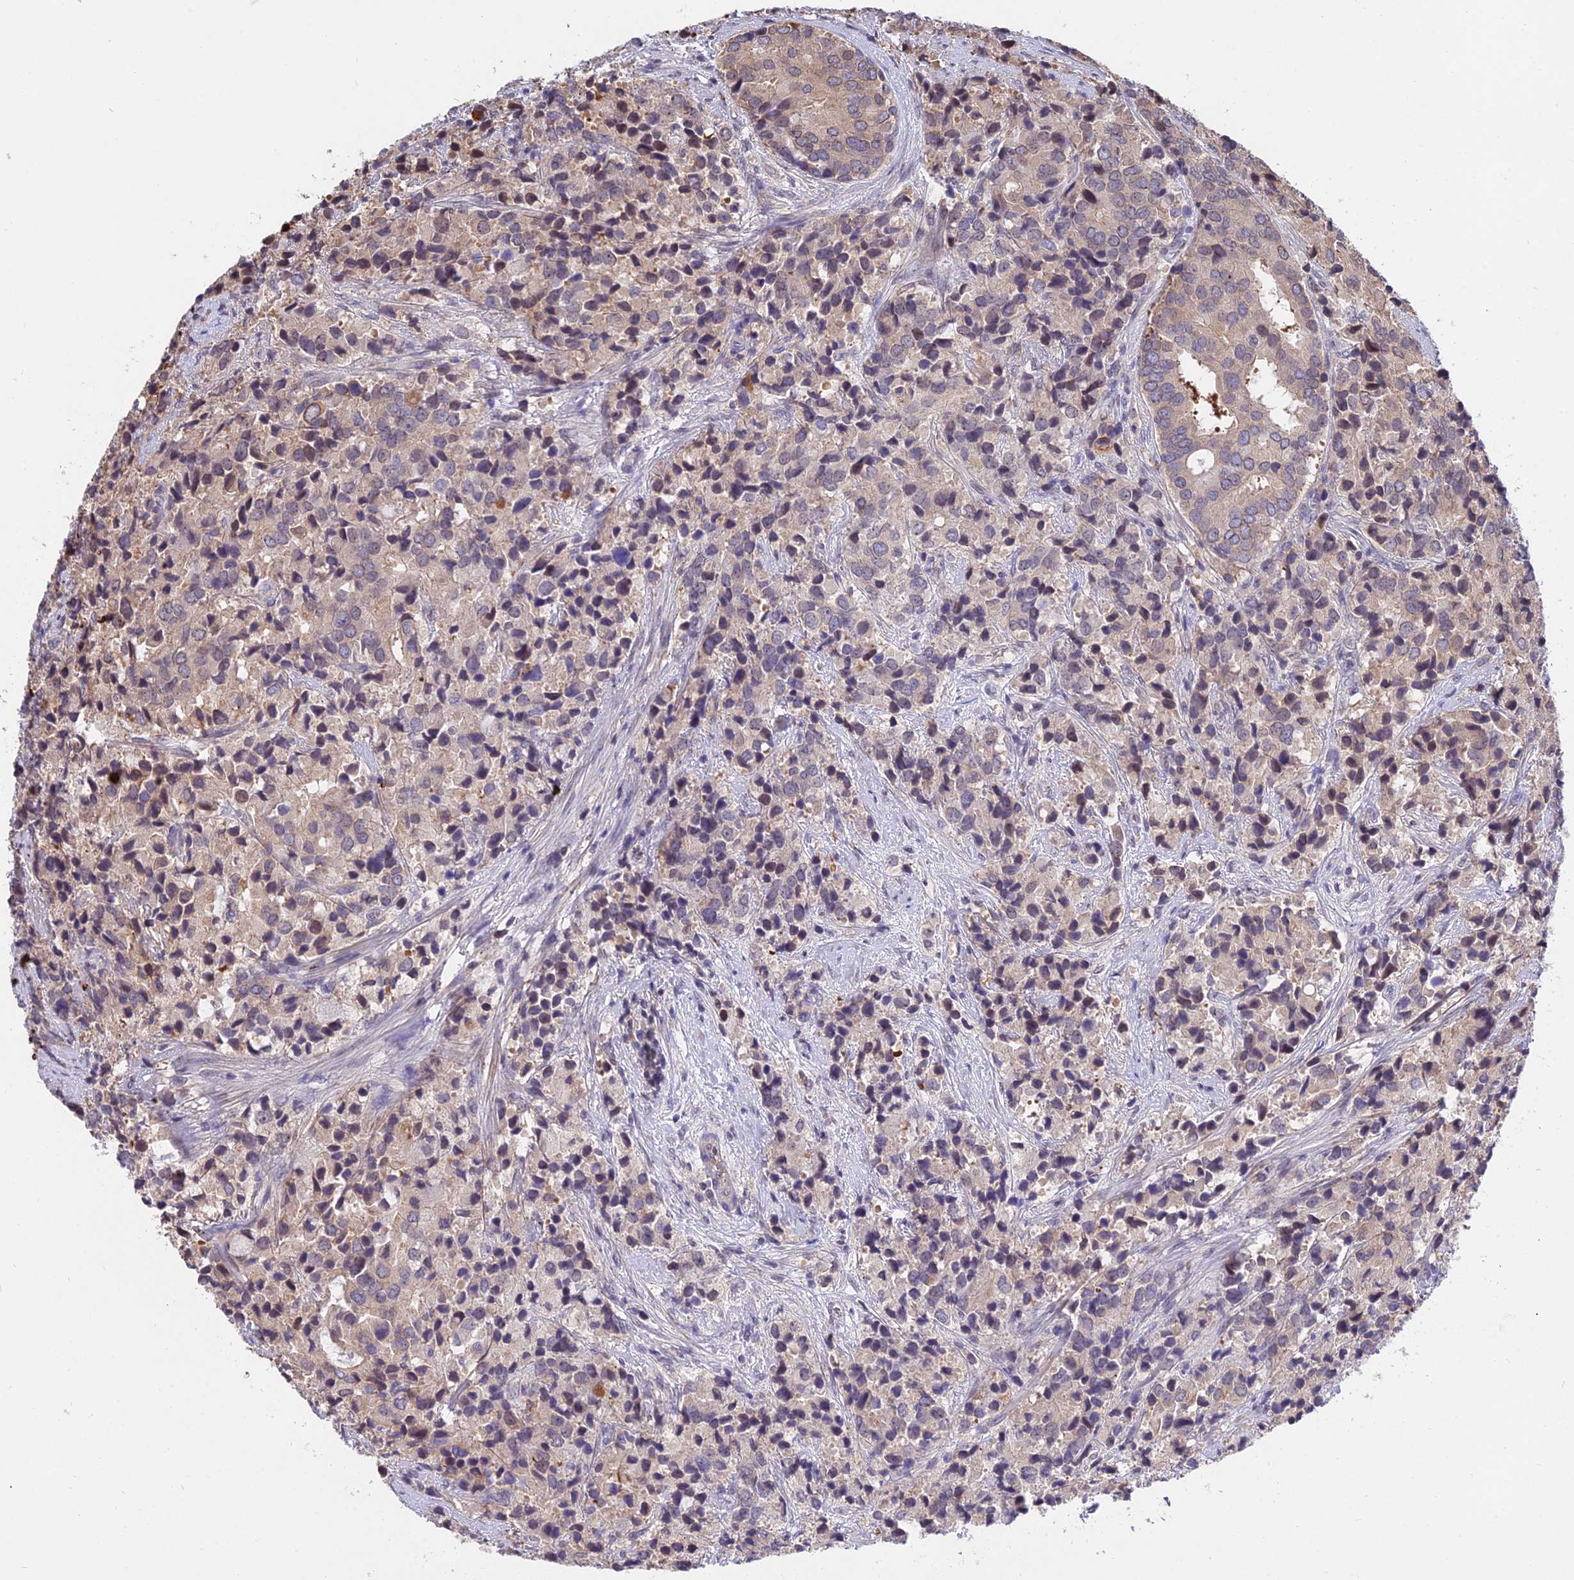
{"staining": {"intensity": "weak", "quantity": "<25%", "location": "cytoplasmic/membranous"}, "tissue": "prostate cancer", "cell_type": "Tumor cells", "image_type": "cancer", "snomed": [{"axis": "morphology", "description": "Adenocarcinoma, High grade"}, {"axis": "topography", "description": "Prostate"}], "caption": "Immunohistochemical staining of human prostate high-grade adenocarcinoma demonstrates no significant staining in tumor cells.", "gene": "INPP4A", "patient": {"sex": "male", "age": 62}}